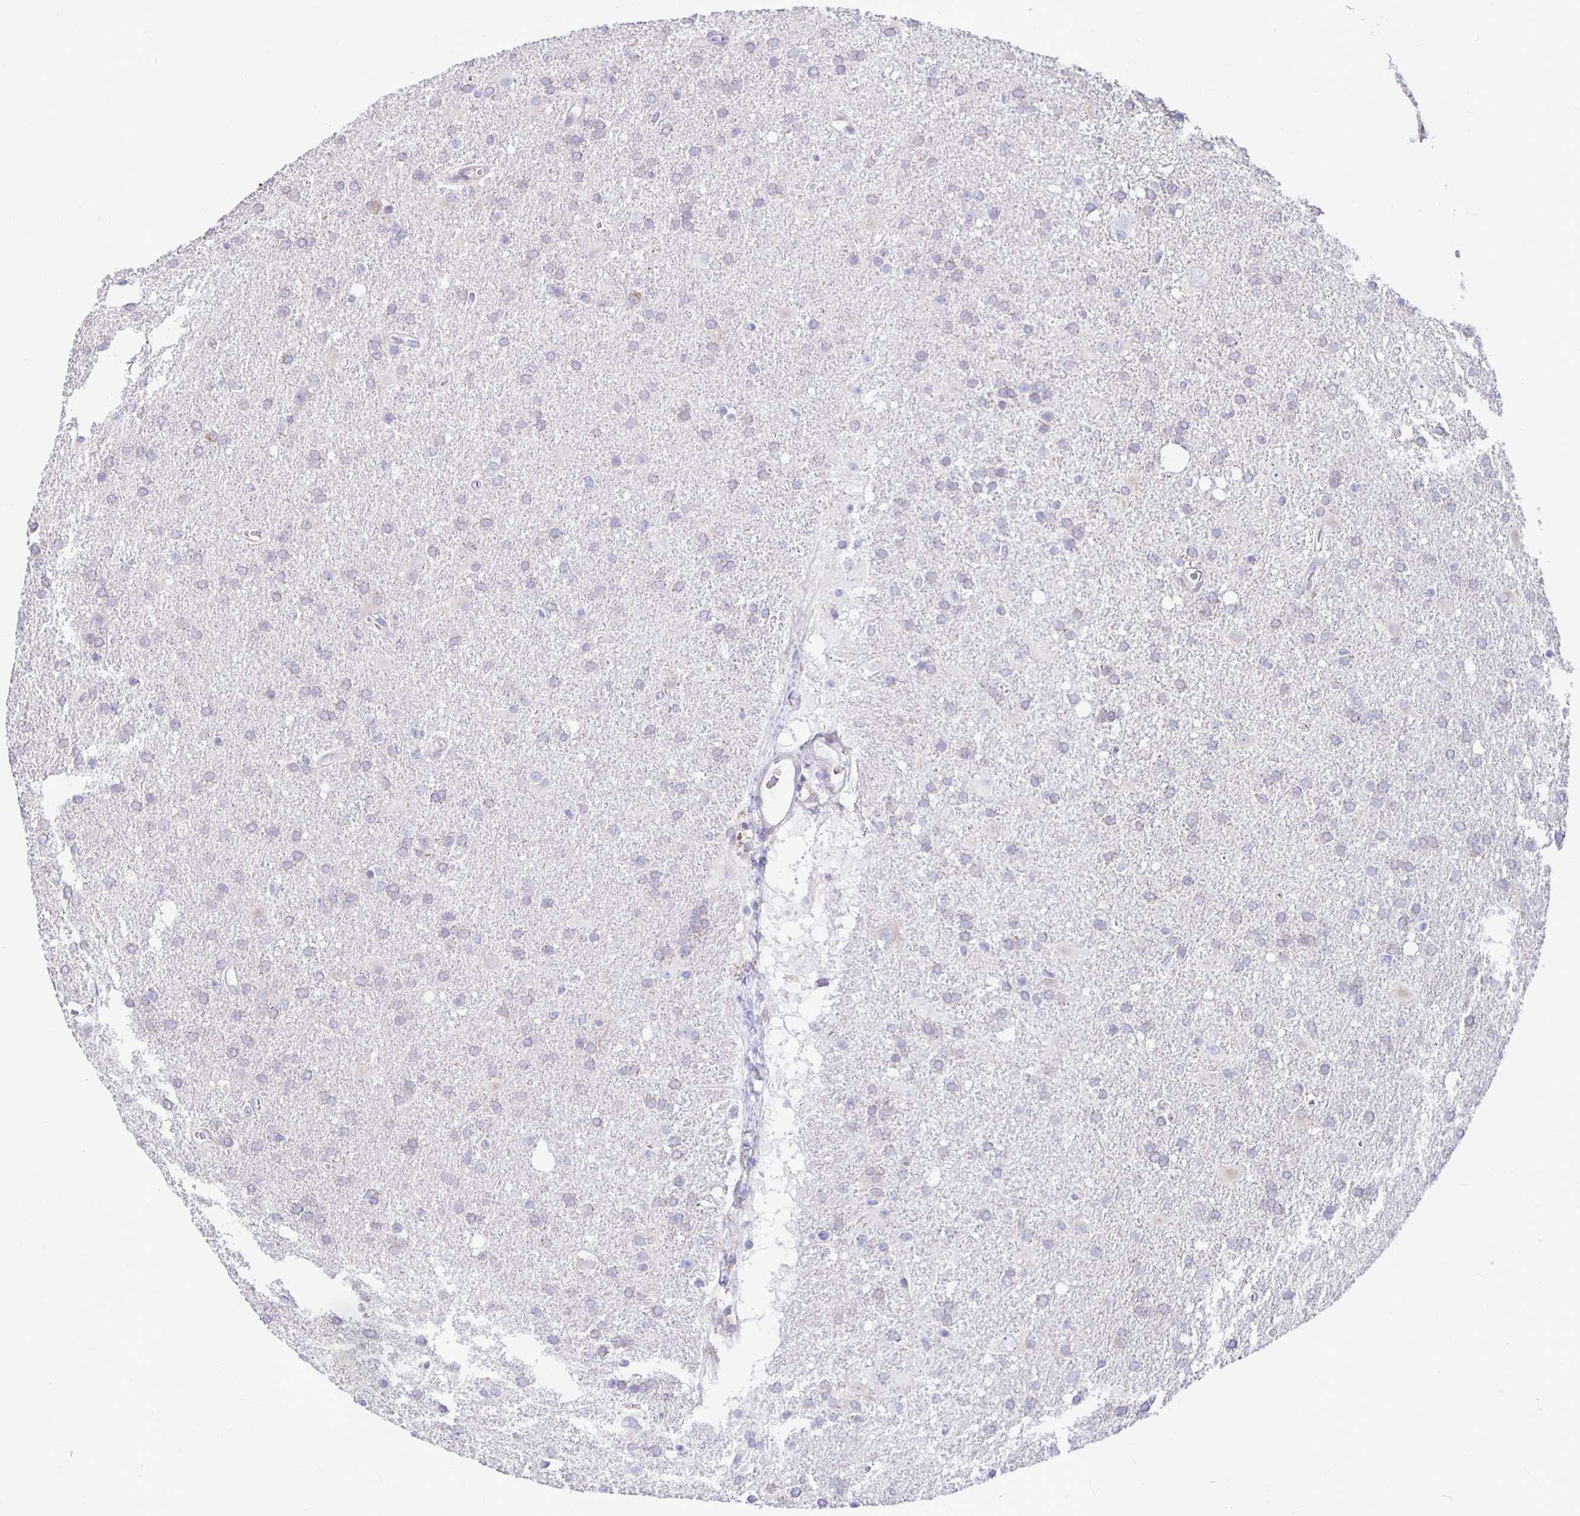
{"staining": {"intensity": "negative", "quantity": "none", "location": "none"}, "tissue": "glioma", "cell_type": "Tumor cells", "image_type": "cancer", "snomed": [{"axis": "morphology", "description": "Glioma, malignant, Low grade"}, {"axis": "topography", "description": "Brain"}], "caption": "A micrograph of human glioma is negative for staining in tumor cells.", "gene": "DNAI2", "patient": {"sex": "male", "age": 66}}